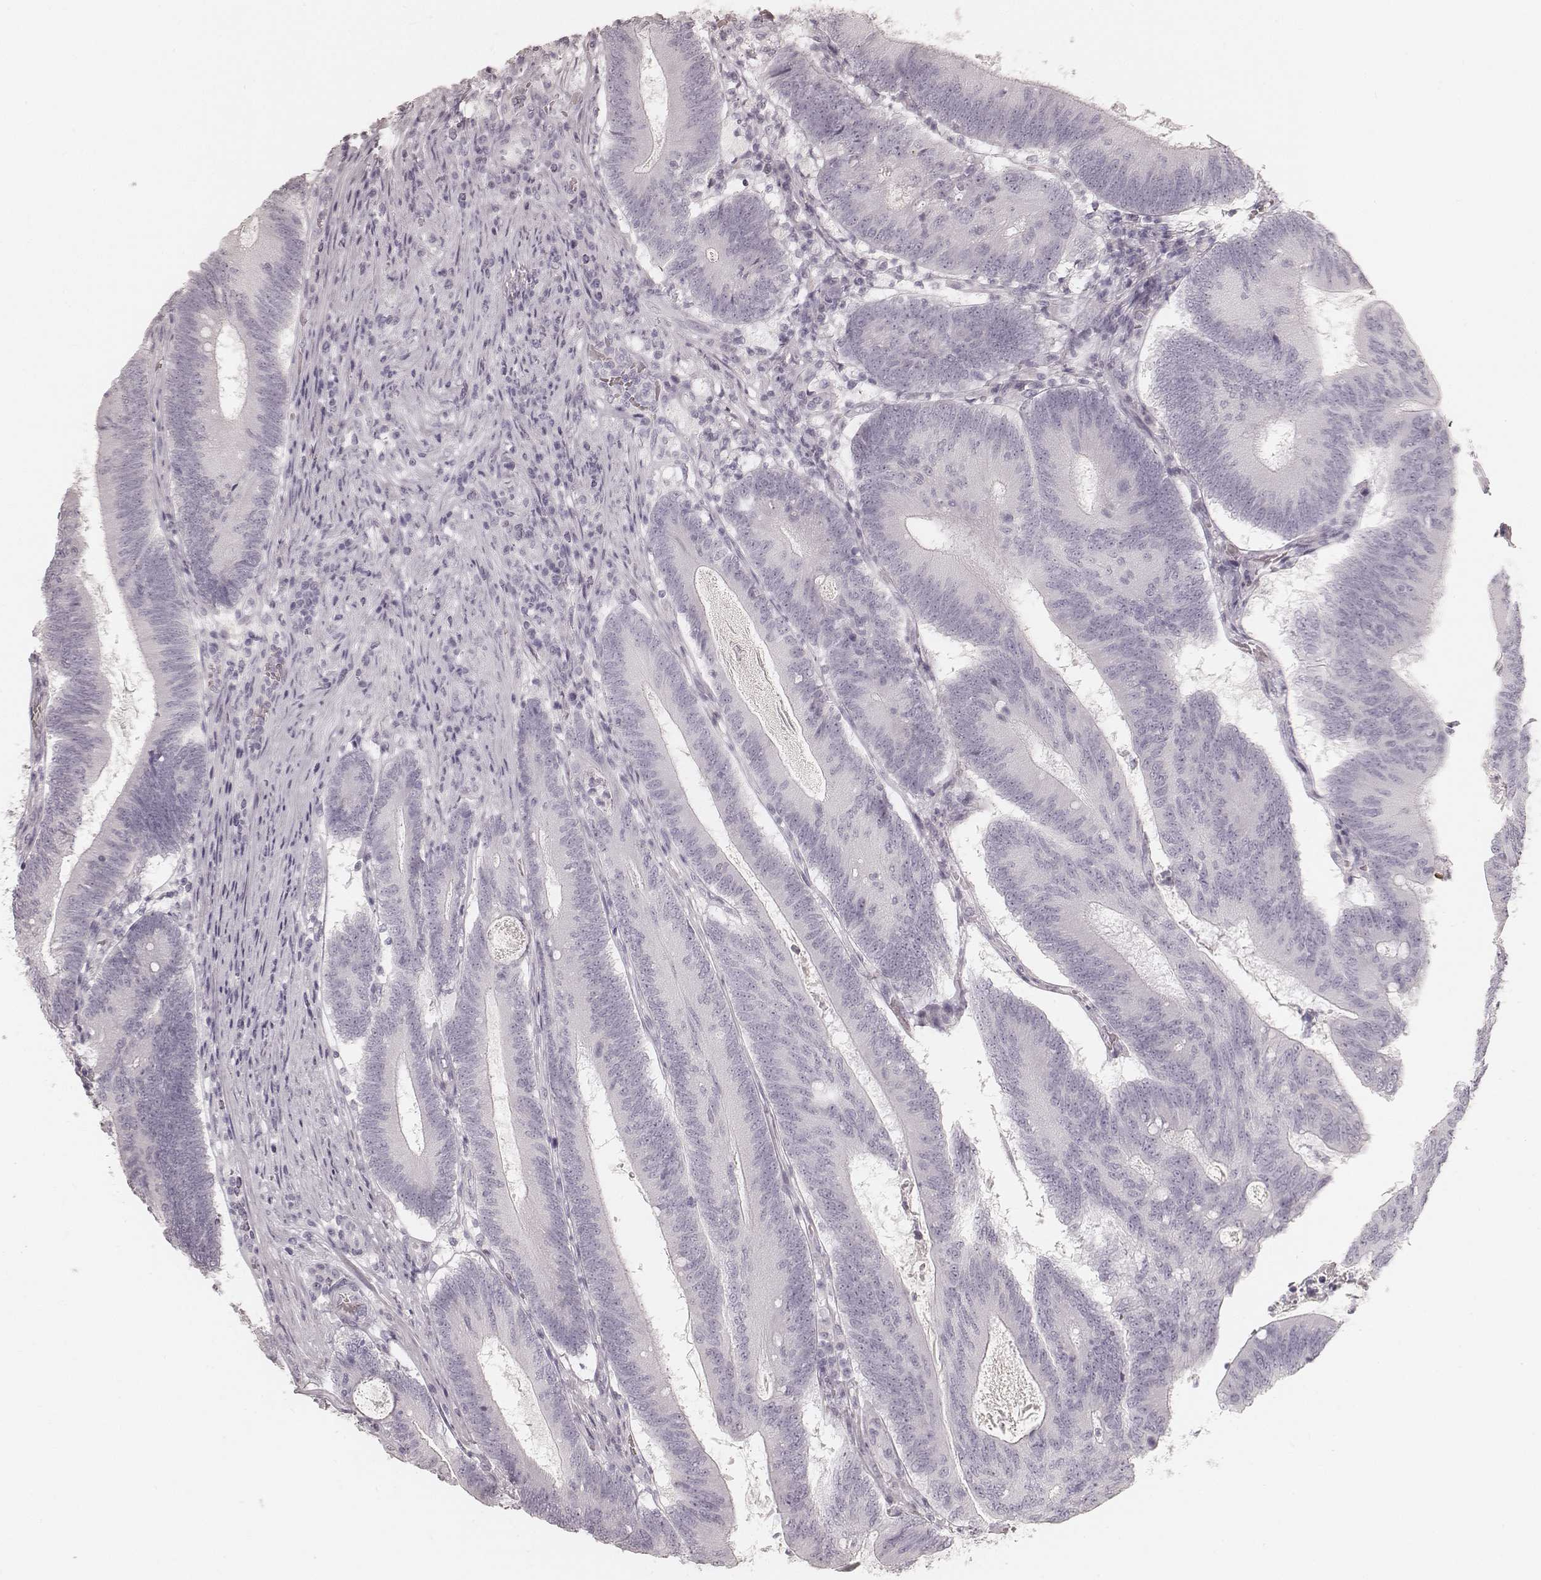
{"staining": {"intensity": "negative", "quantity": "none", "location": "none"}, "tissue": "colorectal cancer", "cell_type": "Tumor cells", "image_type": "cancer", "snomed": [{"axis": "morphology", "description": "Adenocarcinoma, NOS"}, {"axis": "topography", "description": "Colon"}], "caption": "The photomicrograph exhibits no significant staining in tumor cells of colorectal adenocarcinoma.", "gene": "KRT34", "patient": {"sex": "female", "age": 70}}